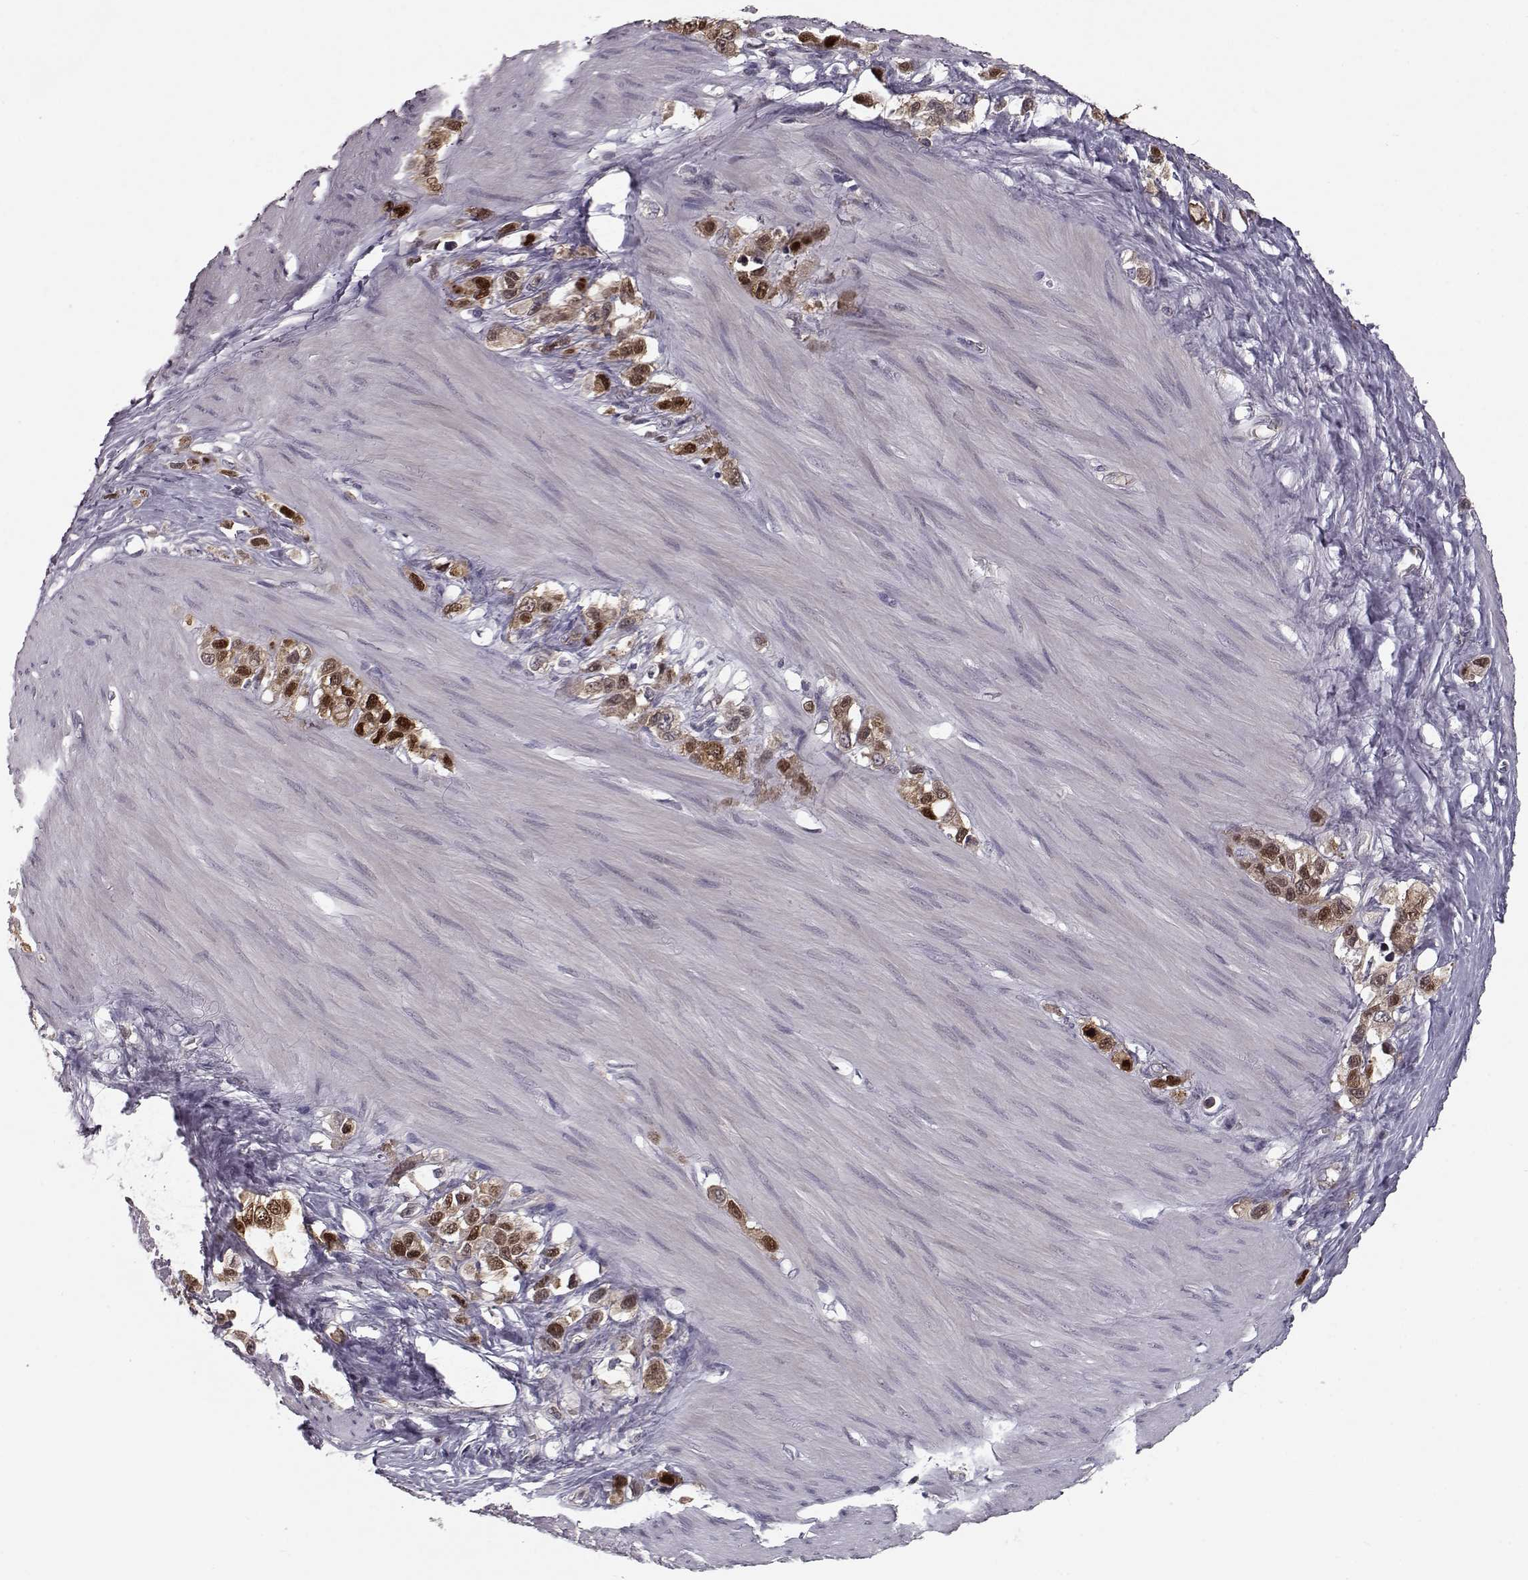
{"staining": {"intensity": "strong", "quantity": "25%-75%", "location": "cytoplasmic/membranous,nuclear"}, "tissue": "stomach cancer", "cell_type": "Tumor cells", "image_type": "cancer", "snomed": [{"axis": "morphology", "description": "Normal tissue, NOS"}, {"axis": "morphology", "description": "Adenocarcinoma, NOS"}, {"axis": "morphology", "description": "Adenocarcinoma, High grade"}, {"axis": "topography", "description": "Stomach, upper"}, {"axis": "topography", "description": "Stomach"}], "caption": "DAB (3,3'-diaminobenzidine) immunohistochemical staining of stomach cancer demonstrates strong cytoplasmic/membranous and nuclear protein staining in about 25%-75% of tumor cells.", "gene": "RANBP1", "patient": {"sex": "female", "age": 65}}